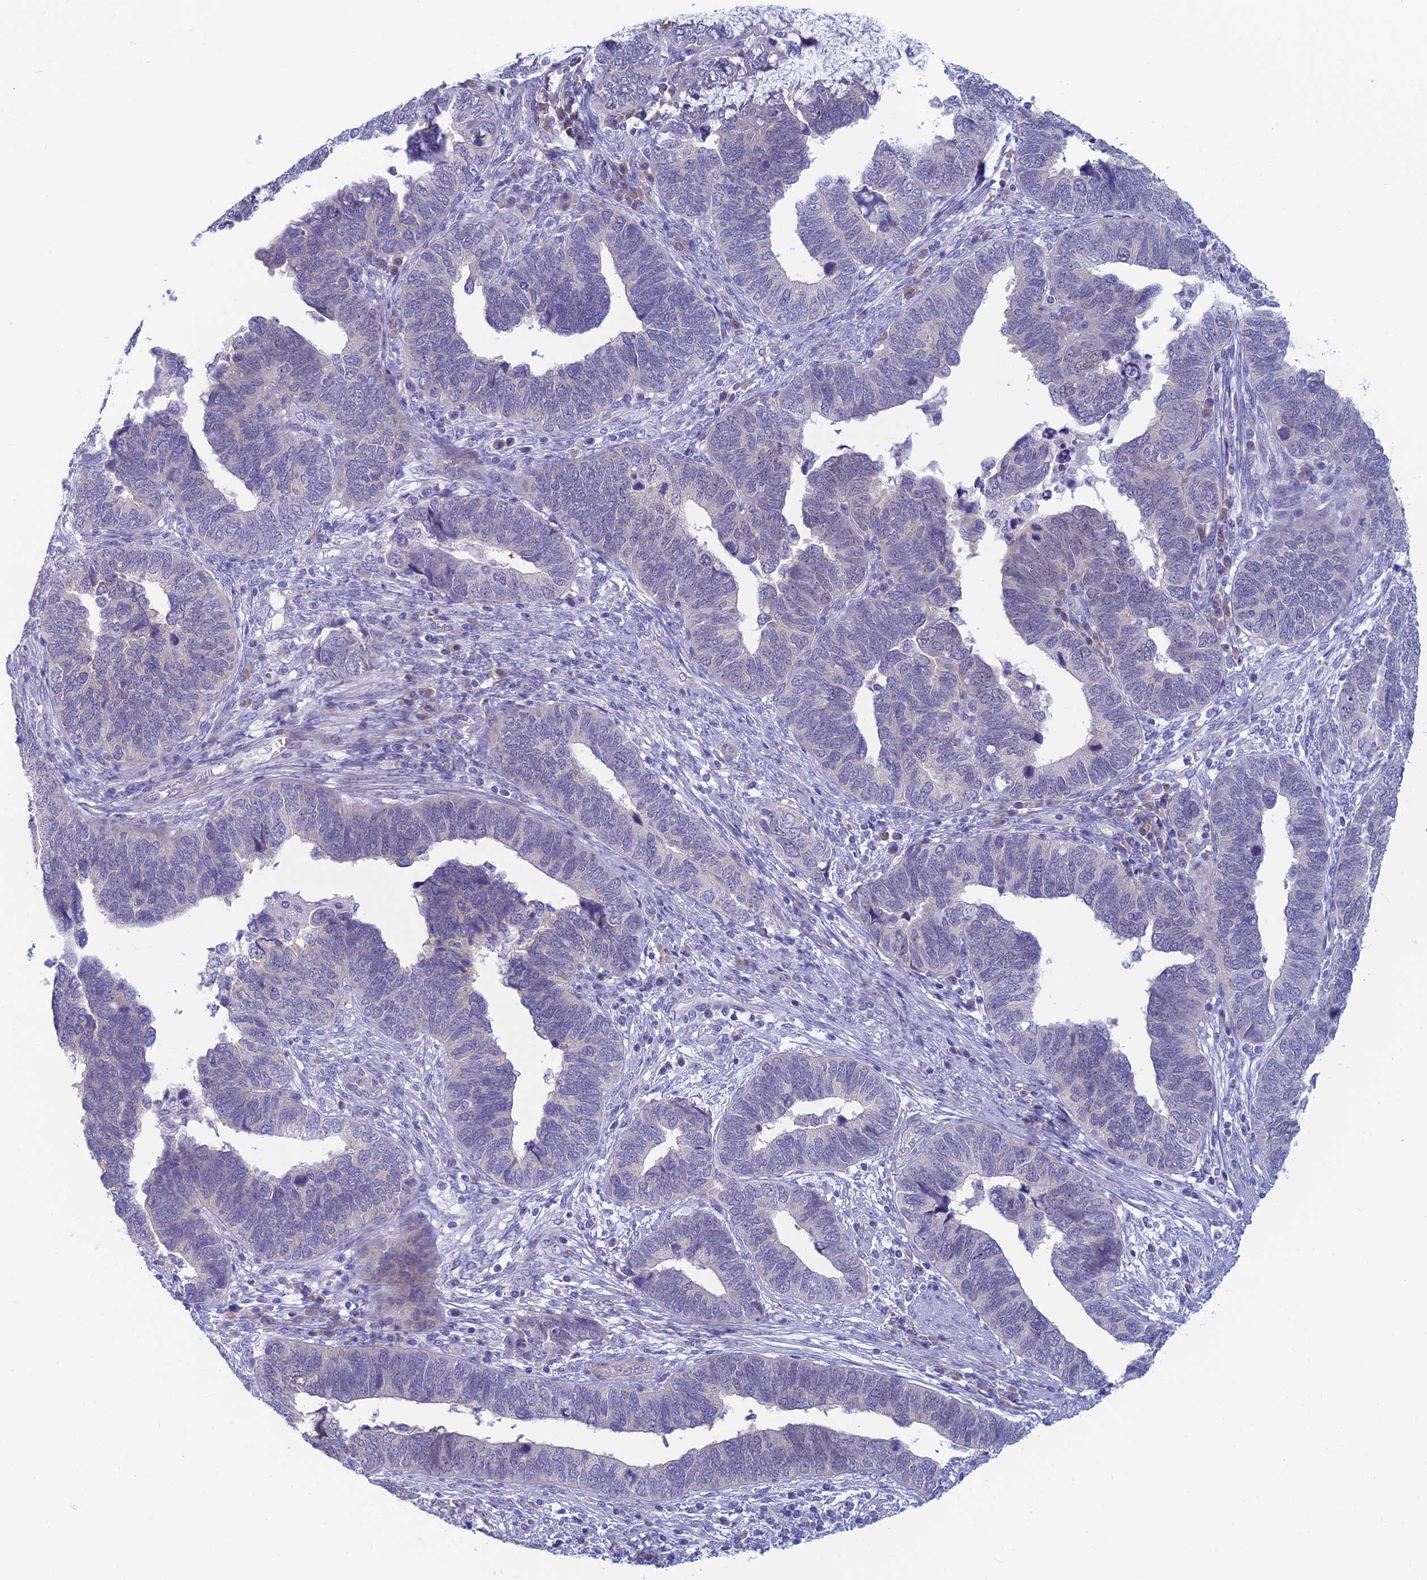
{"staining": {"intensity": "negative", "quantity": "none", "location": "none"}, "tissue": "endometrial cancer", "cell_type": "Tumor cells", "image_type": "cancer", "snomed": [{"axis": "morphology", "description": "Adenocarcinoma, NOS"}, {"axis": "topography", "description": "Endometrium"}], "caption": "The photomicrograph demonstrates no staining of tumor cells in endometrial adenocarcinoma. Brightfield microscopy of immunohistochemistry (IHC) stained with DAB (brown) and hematoxylin (blue), captured at high magnification.", "gene": "PPP1R26", "patient": {"sex": "female", "age": 79}}